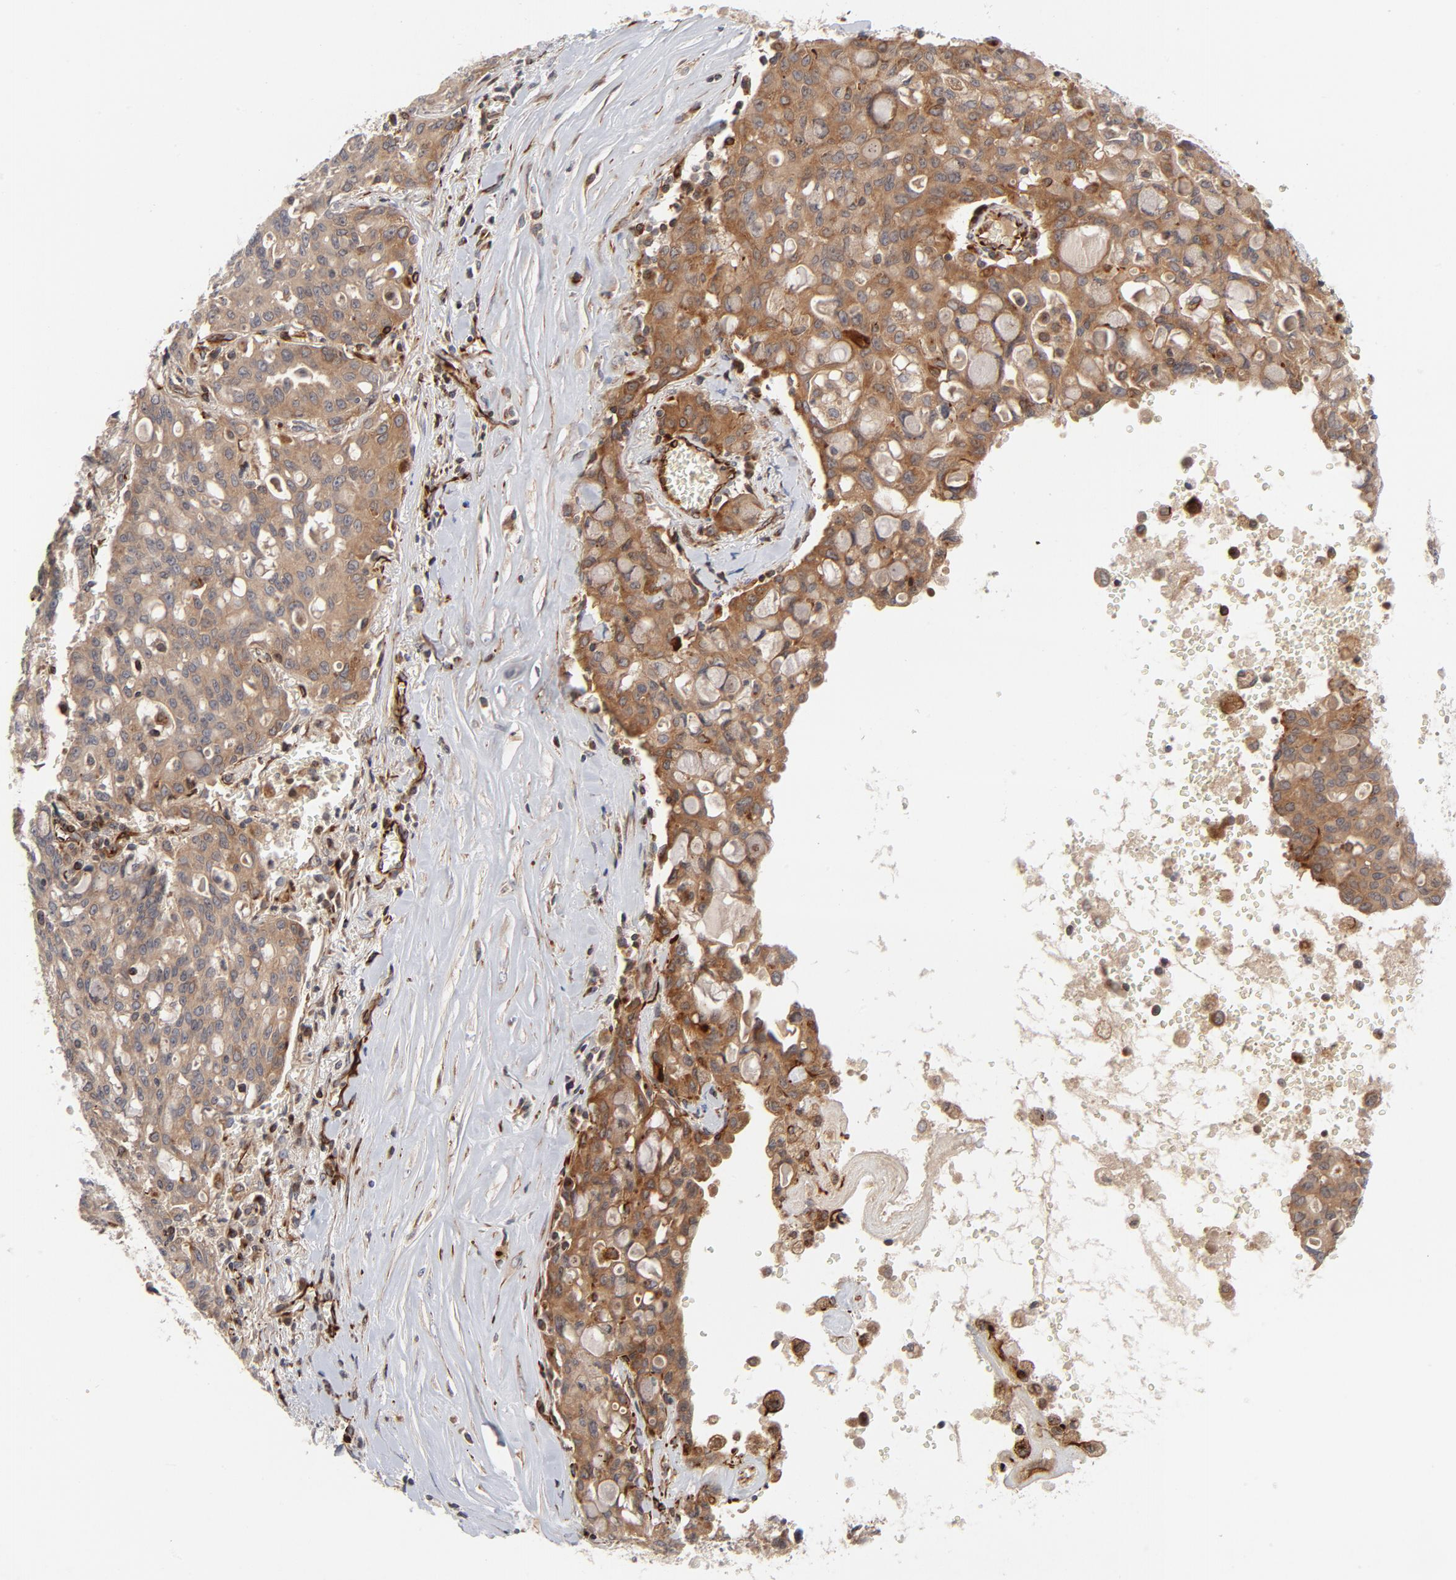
{"staining": {"intensity": "moderate", "quantity": ">75%", "location": "cytoplasmic/membranous"}, "tissue": "lung cancer", "cell_type": "Tumor cells", "image_type": "cancer", "snomed": [{"axis": "morphology", "description": "Adenocarcinoma, NOS"}, {"axis": "topography", "description": "Lung"}], "caption": "Tumor cells demonstrate medium levels of moderate cytoplasmic/membranous expression in about >75% of cells in human lung cancer (adenocarcinoma). The protein is stained brown, and the nuclei are stained in blue (DAB (3,3'-diaminobenzidine) IHC with brightfield microscopy, high magnification).", "gene": "DNAAF2", "patient": {"sex": "female", "age": 44}}